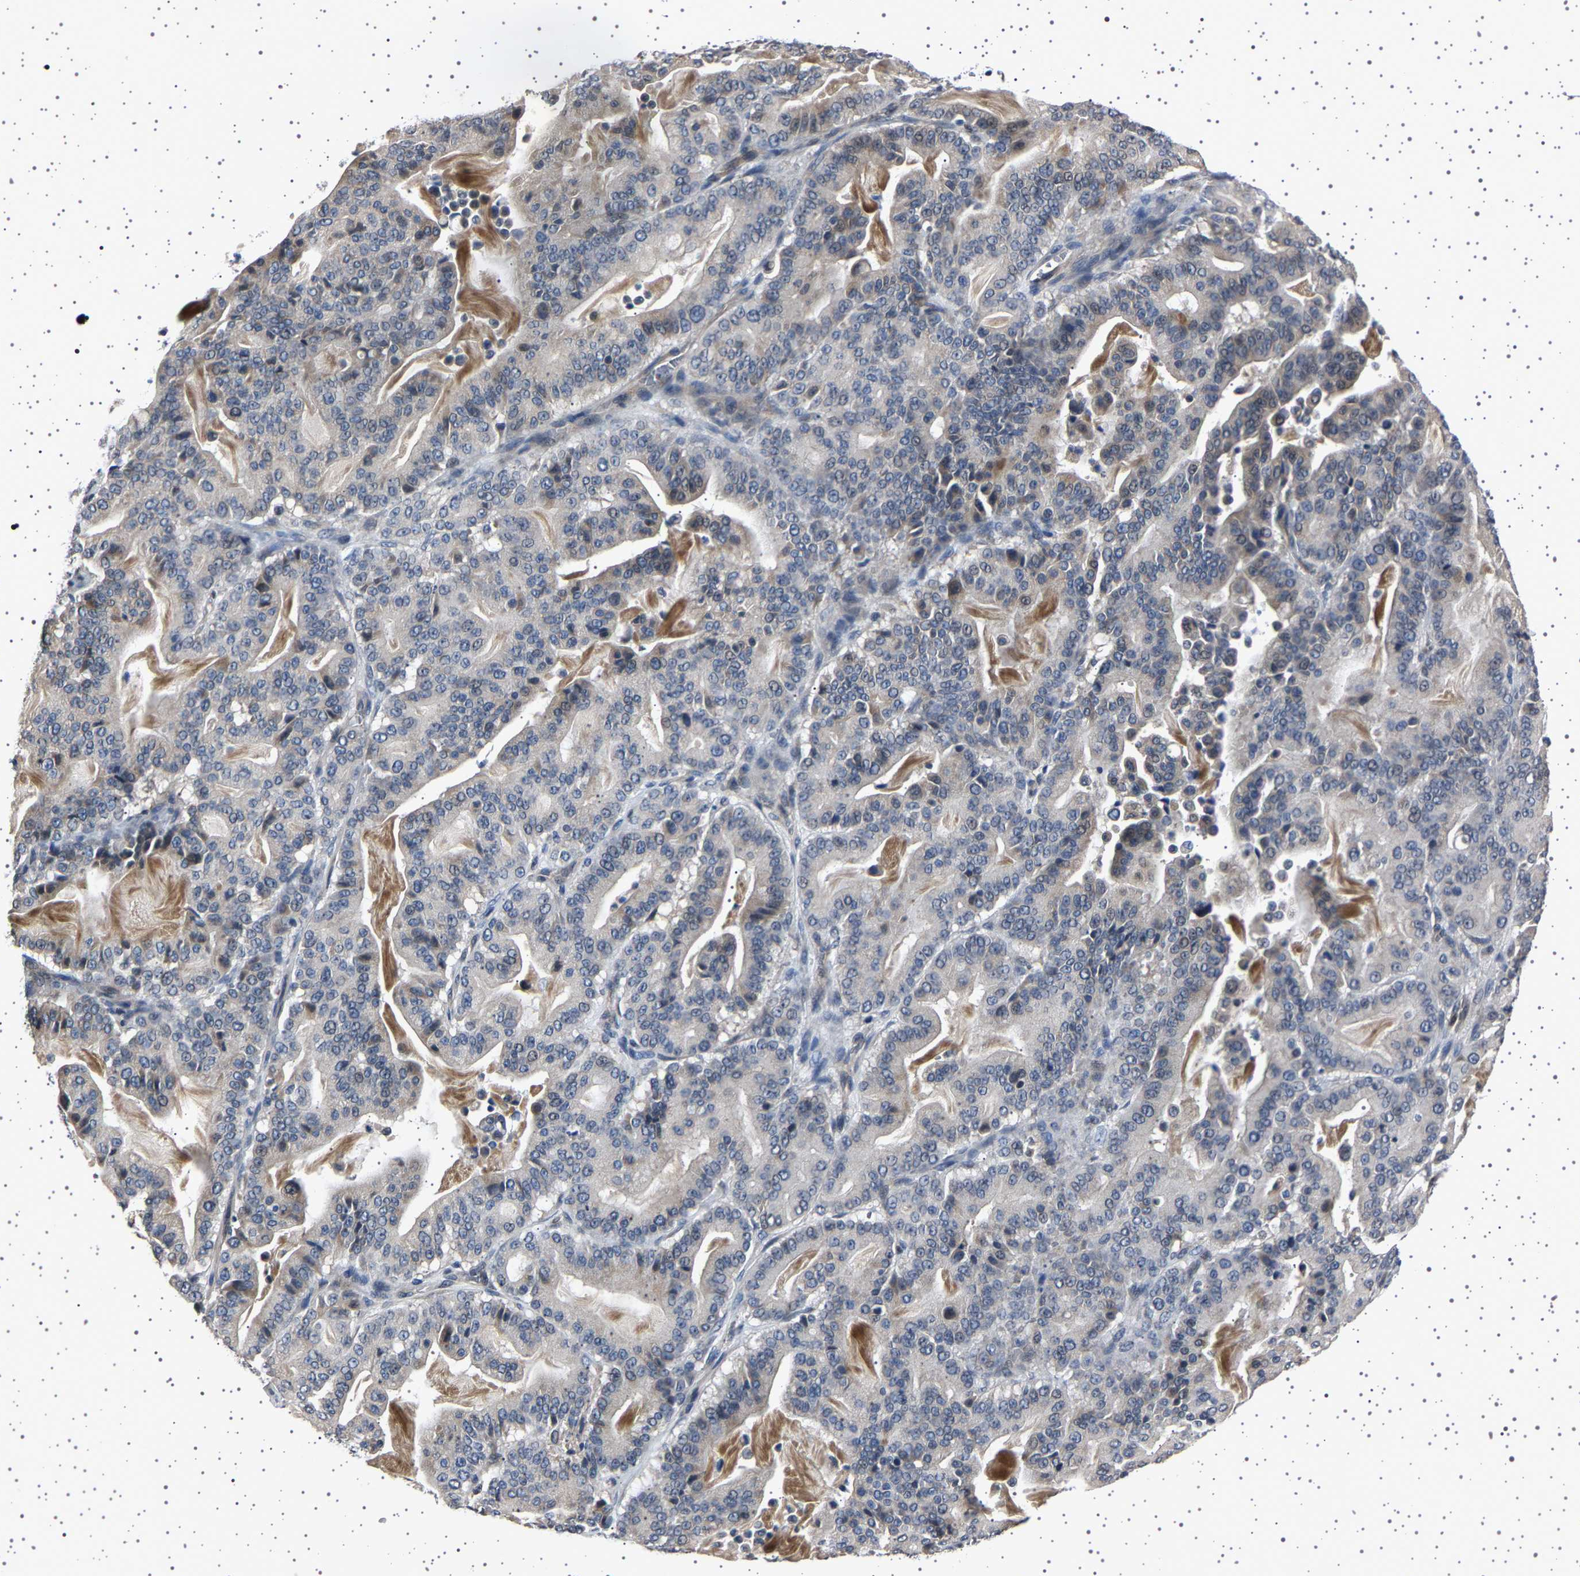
{"staining": {"intensity": "weak", "quantity": "<25%", "location": "cytoplasmic/membranous"}, "tissue": "pancreatic cancer", "cell_type": "Tumor cells", "image_type": "cancer", "snomed": [{"axis": "morphology", "description": "Adenocarcinoma, NOS"}, {"axis": "topography", "description": "Pancreas"}], "caption": "This is an immunohistochemistry (IHC) image of human pancreatic cancer (adenocarcinoma). There is no staining in tumor cells.", "gene": "IL10RB", "patient": {"sex": "male", "age": 63}}